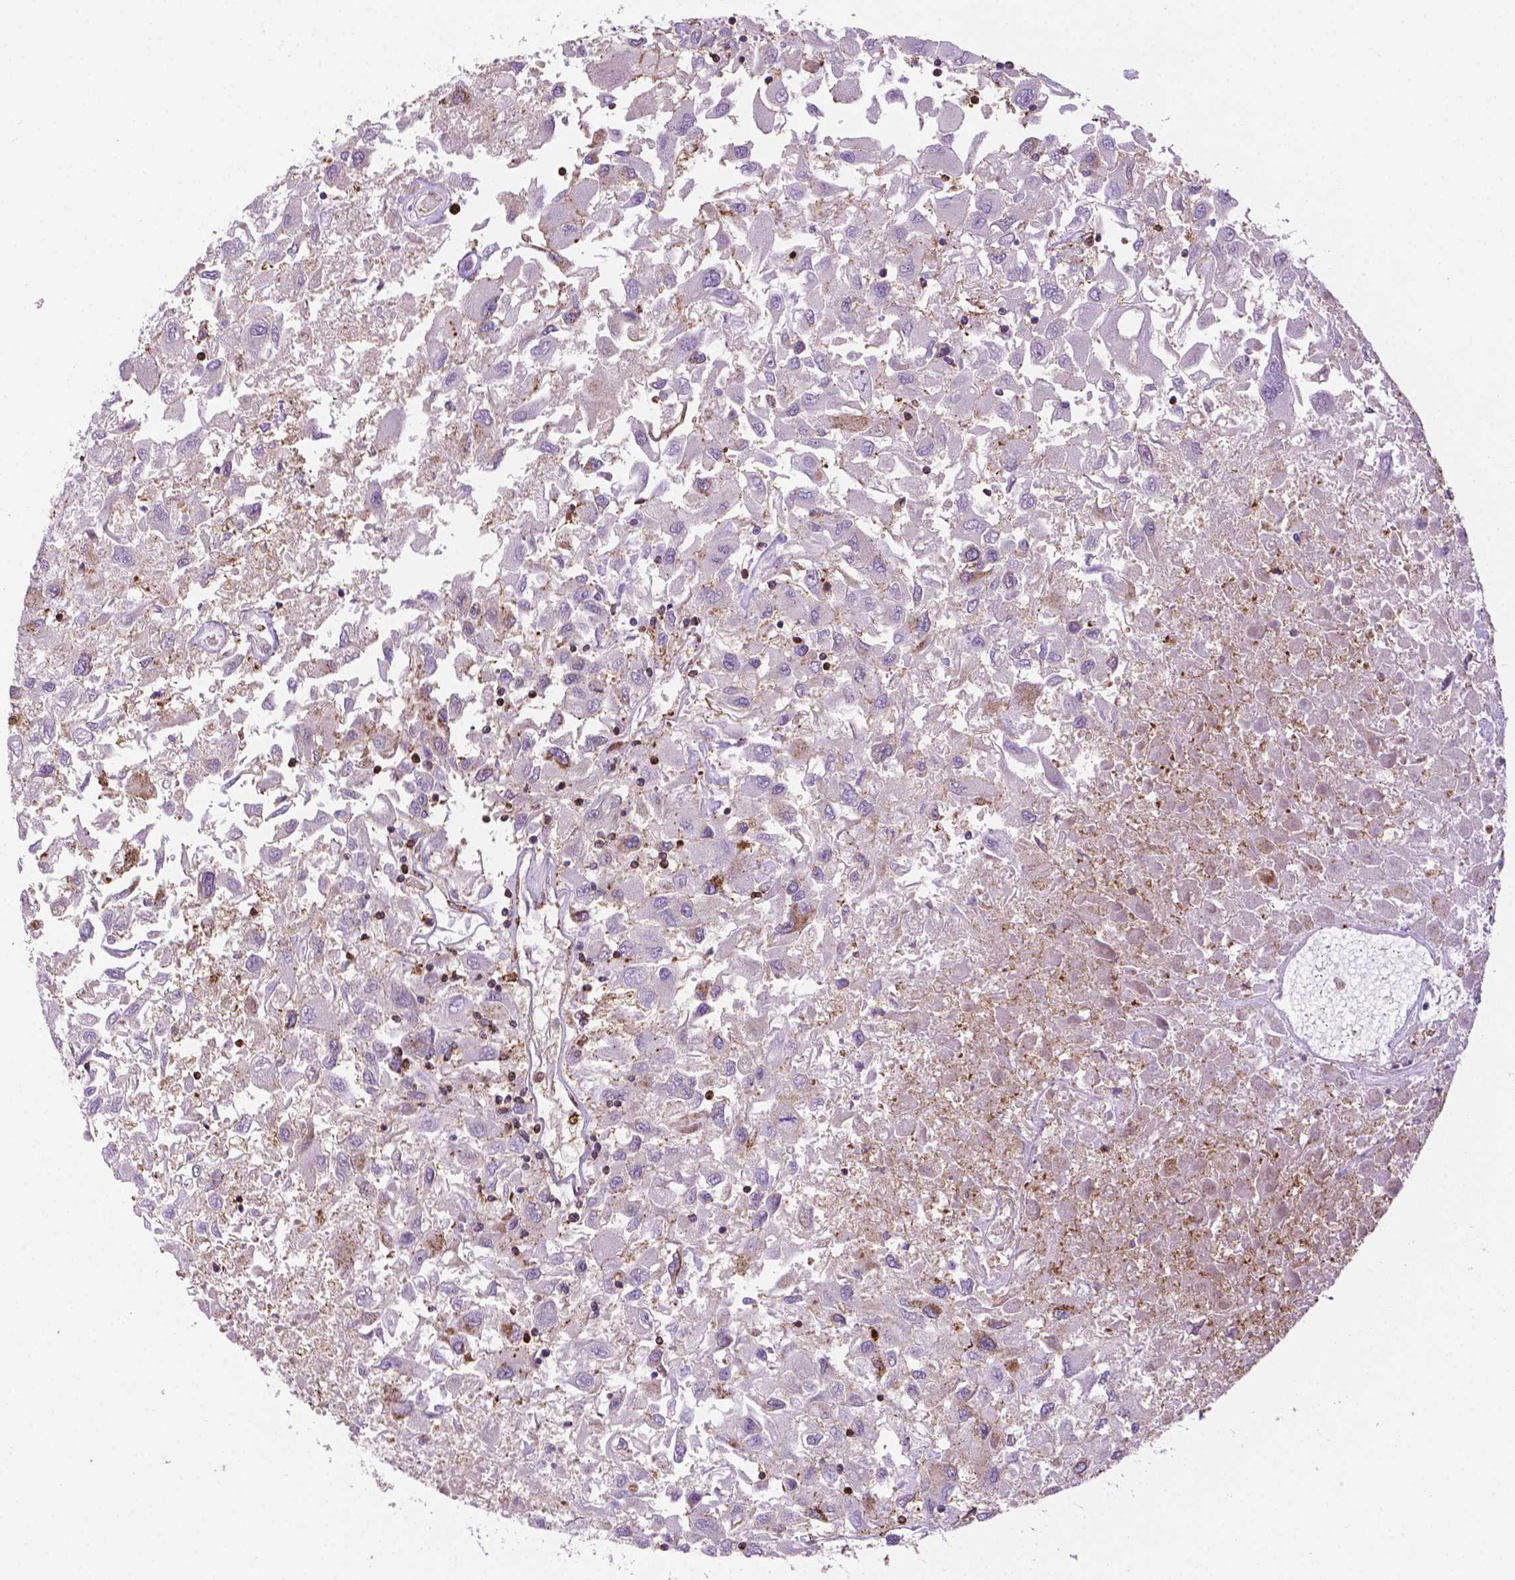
{"staining": {"intensity": "negative", "quantity": "none", "location": "none"}, "tissue": "renal cancer", "cell_type": "Tumor cells", "image_type": "cancer", "snomed": [{"axis": "morphology", "description": "Adenocarcinoma, NOS"}, {"axis": "topography", "description": "Kidney"}], "caption": "This is an immunohistochemistry image of human renal cancer (adenocarcinoma). There is no staining in tumor cells.", "gene": "ACAD10", "patient": {"sex": "female", "age": 76}}